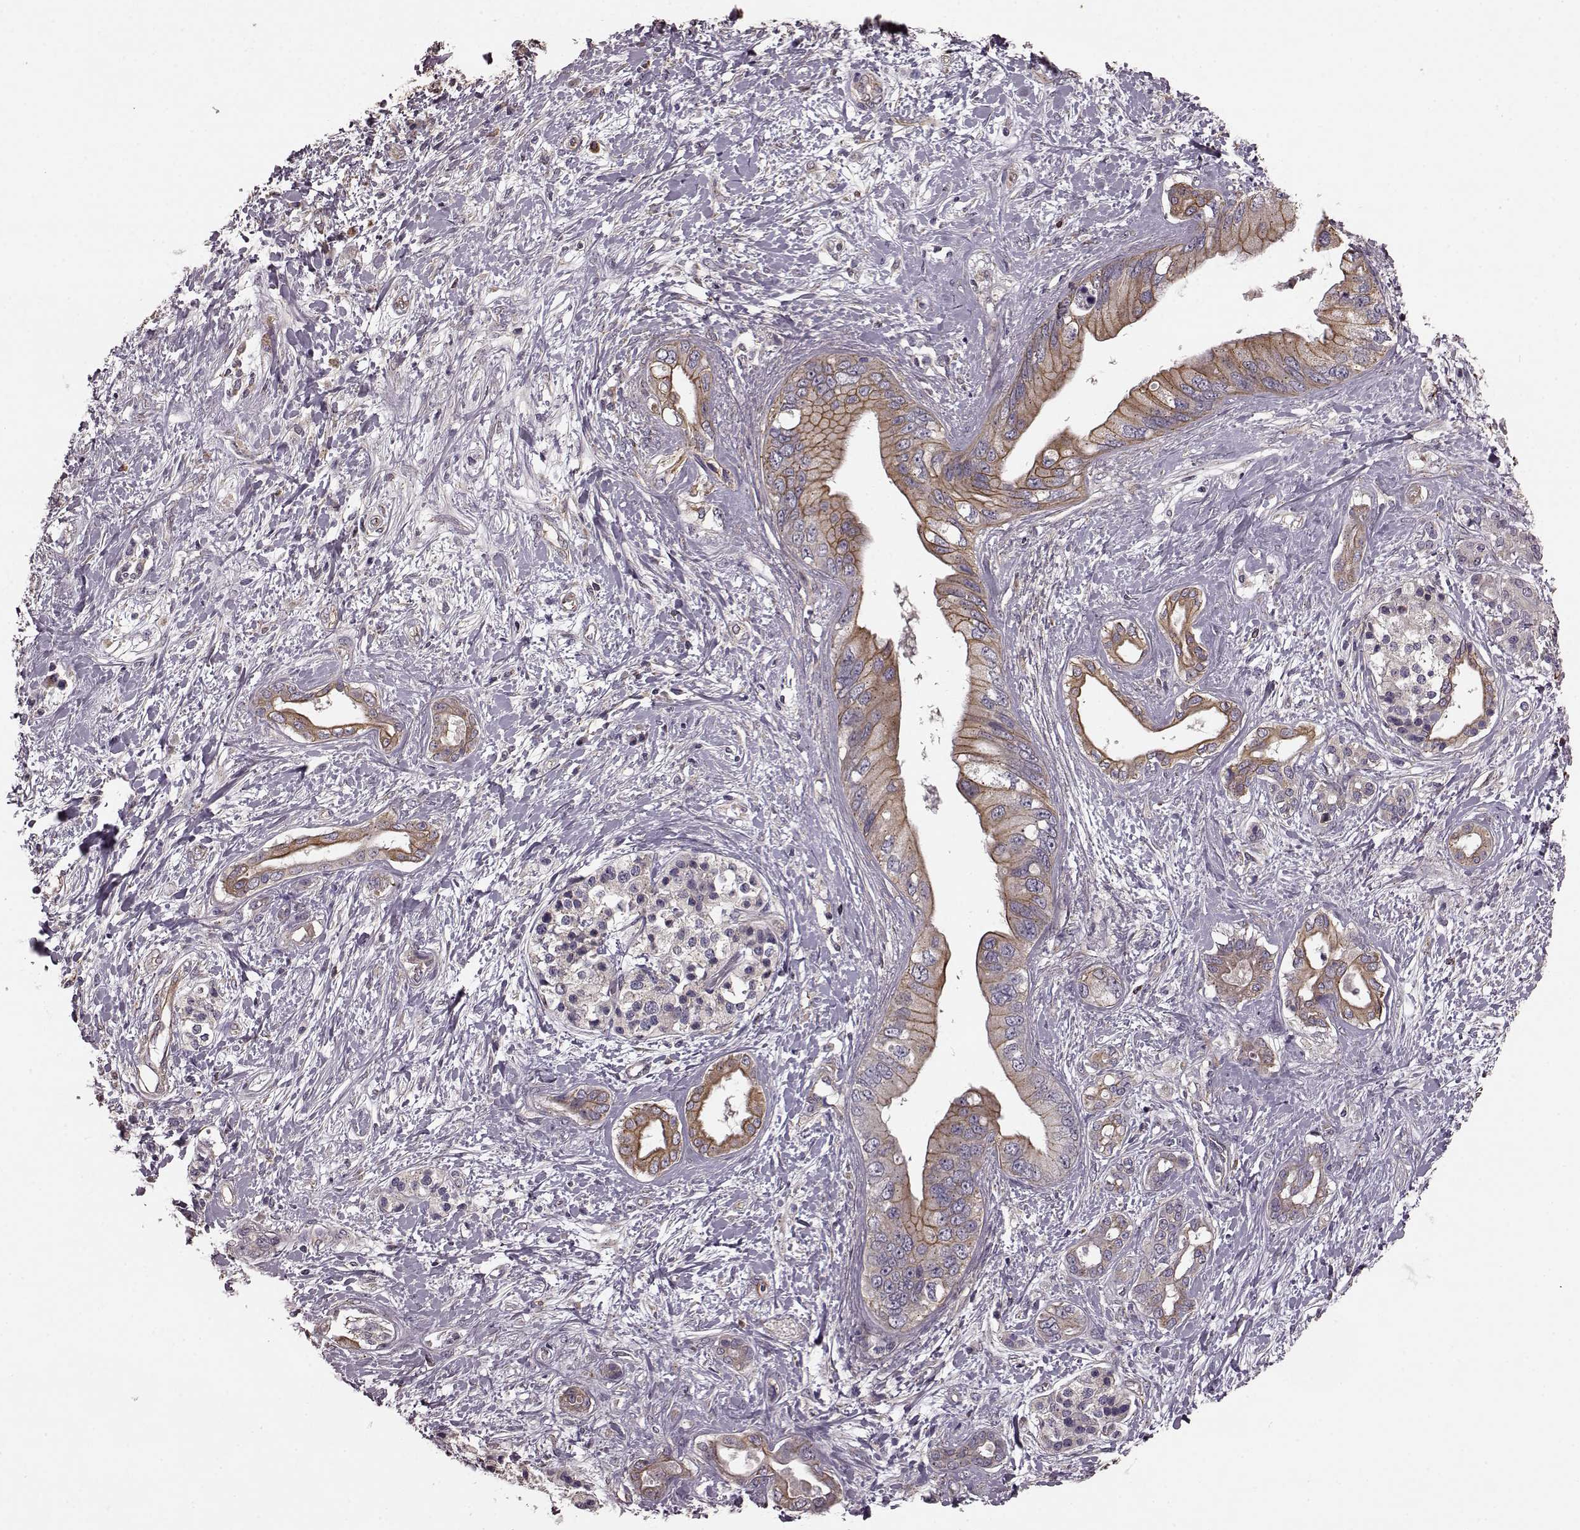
{"staining": {"intensity": "moderate", "quantity": ">75%", "location": "cytoplasmic/membranous"}, "tissue": "pancreatic cancer", "cell_type": "Tumor cells", "image_type": "cancer", "snomed": [{"axis": "morphology", "description": "Adenocarcinoma, NOS"}, {"axis": "topography", "description": "Pancreas"}], "caption": "High-power microscopy captured an immunohistochemistry (IHC) image of pancreatic cancer, revealing moderate cytoplasmic/membranous staining in about >75% of tumor cells. (brown staining indicates protein expression, while blue staining denotes nuclei).", "gene": "NTF3", "patient": {"sex": "female", "age": 56}}